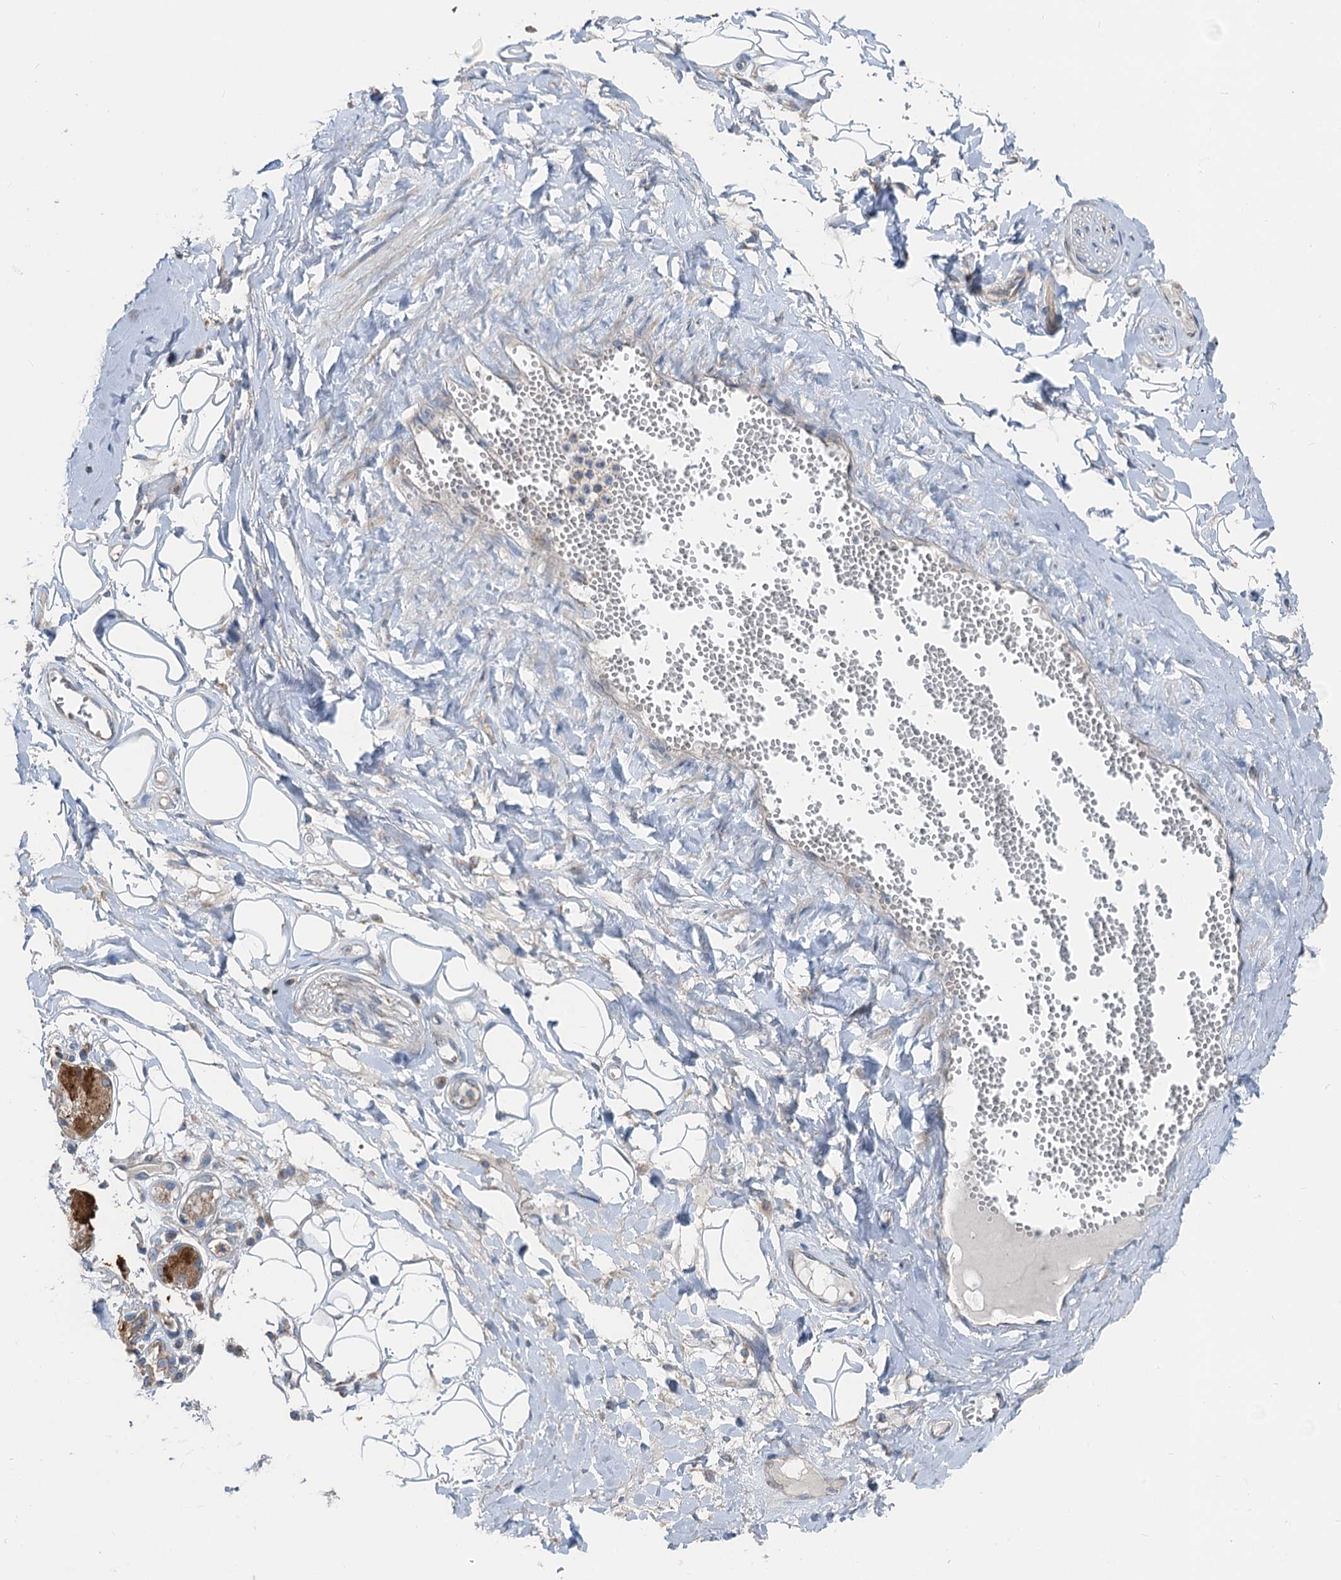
{"staining": {"intensity": "negative", "quantity": "none", "location": "none"}, "tissue": "adipose tissue", "cell_type": "Adipocytes", "image_type": "normal", "snomed": [{"axis": "morphology", "description": "Normal tissue, NOS"}, {"axis": "morphology", "description": "Inflammation, NOS"}, {"axis": "topography", "description": "Salivary gland"}, {"axis": "topography", "description": "Peripheral nerve tissue"}], "caption": "The histopathology image displays no significant positivity in adipocytes of adipose tissue.", "gene": "ANKRD26", "patient": {"sex": "female", "age": 75}}